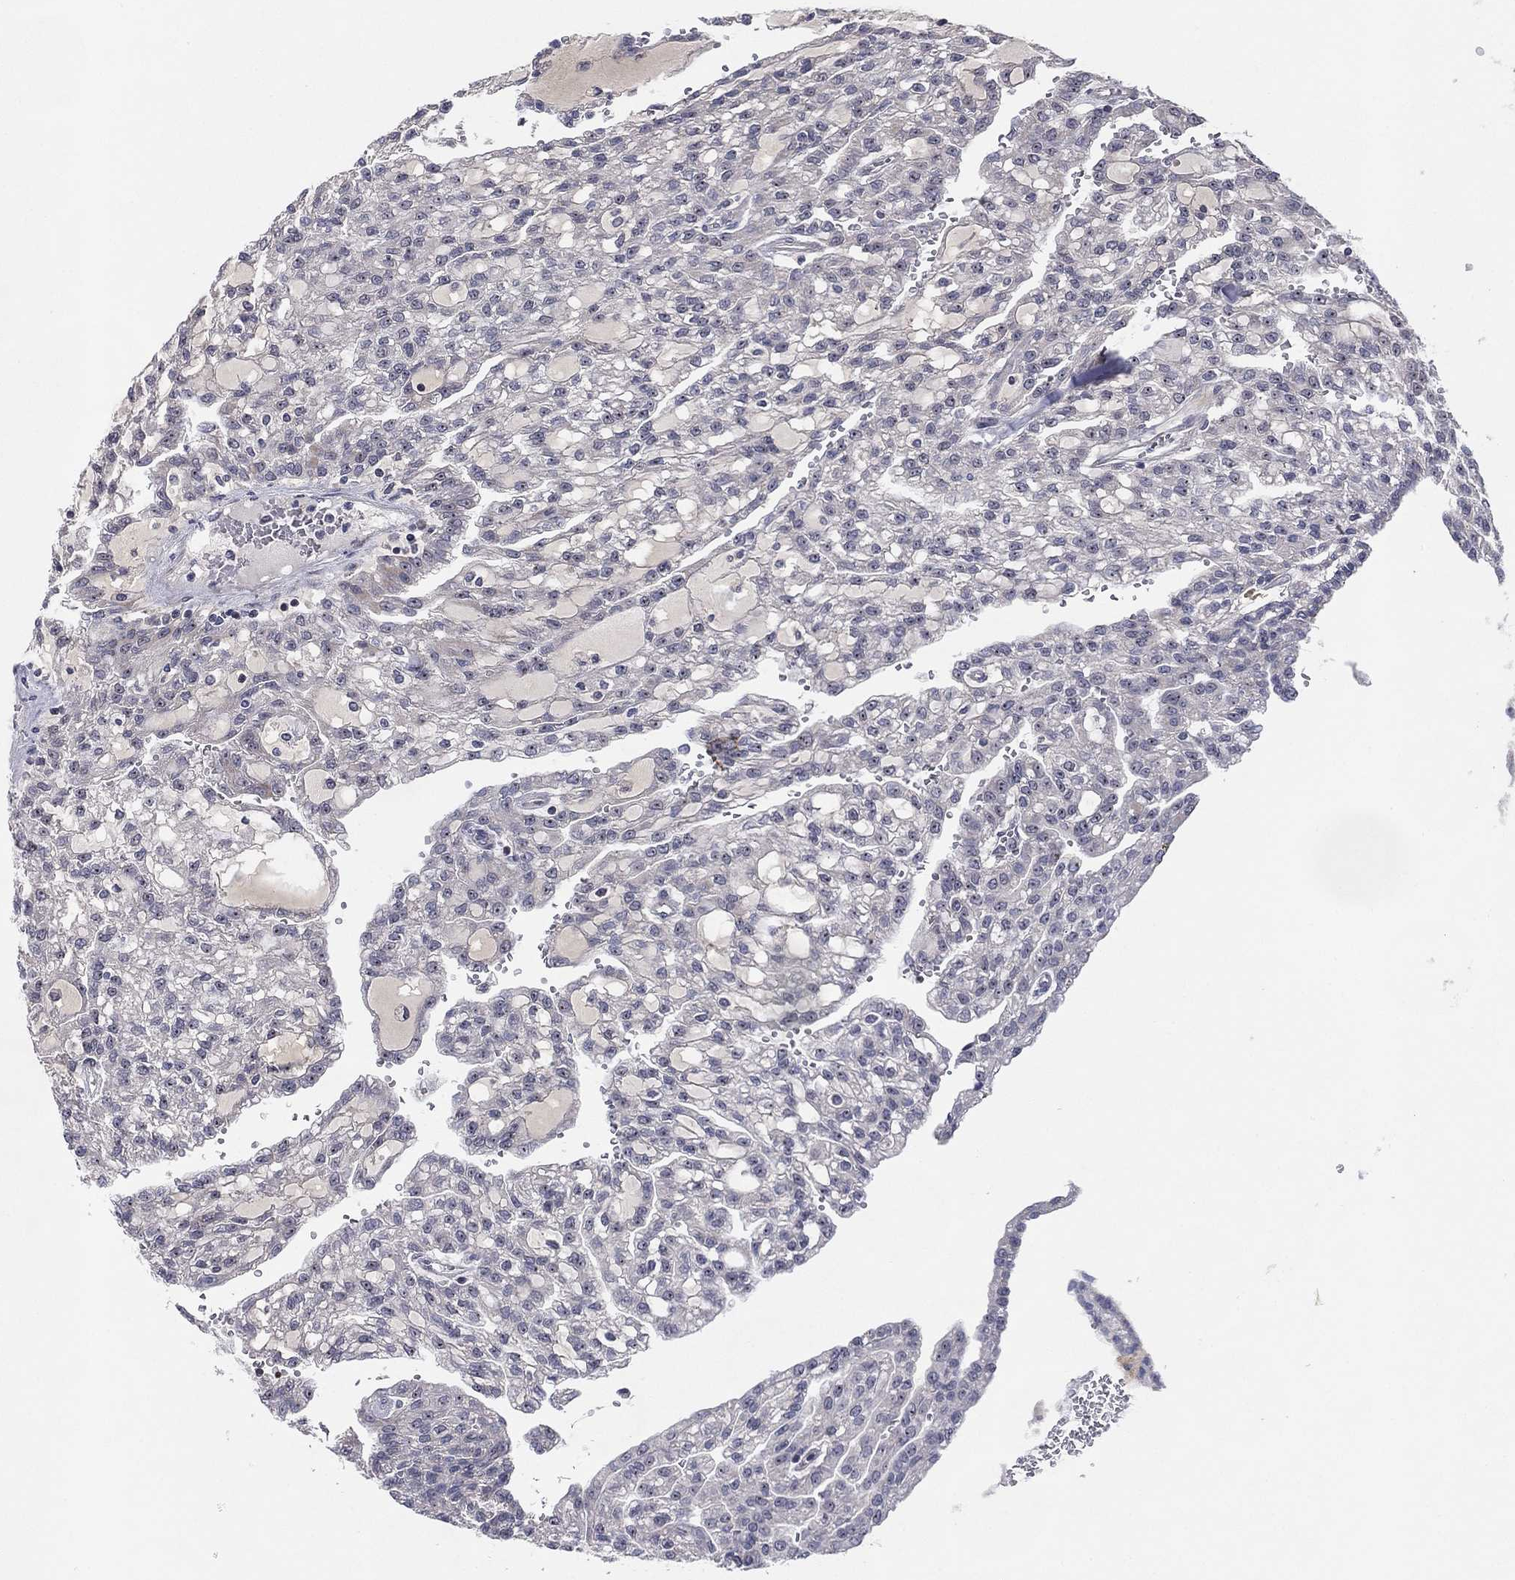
{"staining": {"intensity": "negative", "quantity": "none", "location": "none"}, "tissue": "renal cancer", "cell_type": "Tumor cells", "image_type": "cancer", "snomed": [{"axis": "morphology", "description": "Adenocarcinoma, NOS"}, {"axis": "topography", "description": "Kidney"}], "caption": "DAB (3,3'-diaminobenzidine) immunohistochemical staining of human renal cancer demonstrates no significant expression in tumor cells. (Stains: DAB IHC with hematoxylin counter stain, Microscopy: brightfield microscopy at high magnification).", "gene": "KAT14", "patient": {"sex": "male", "age": 63}}